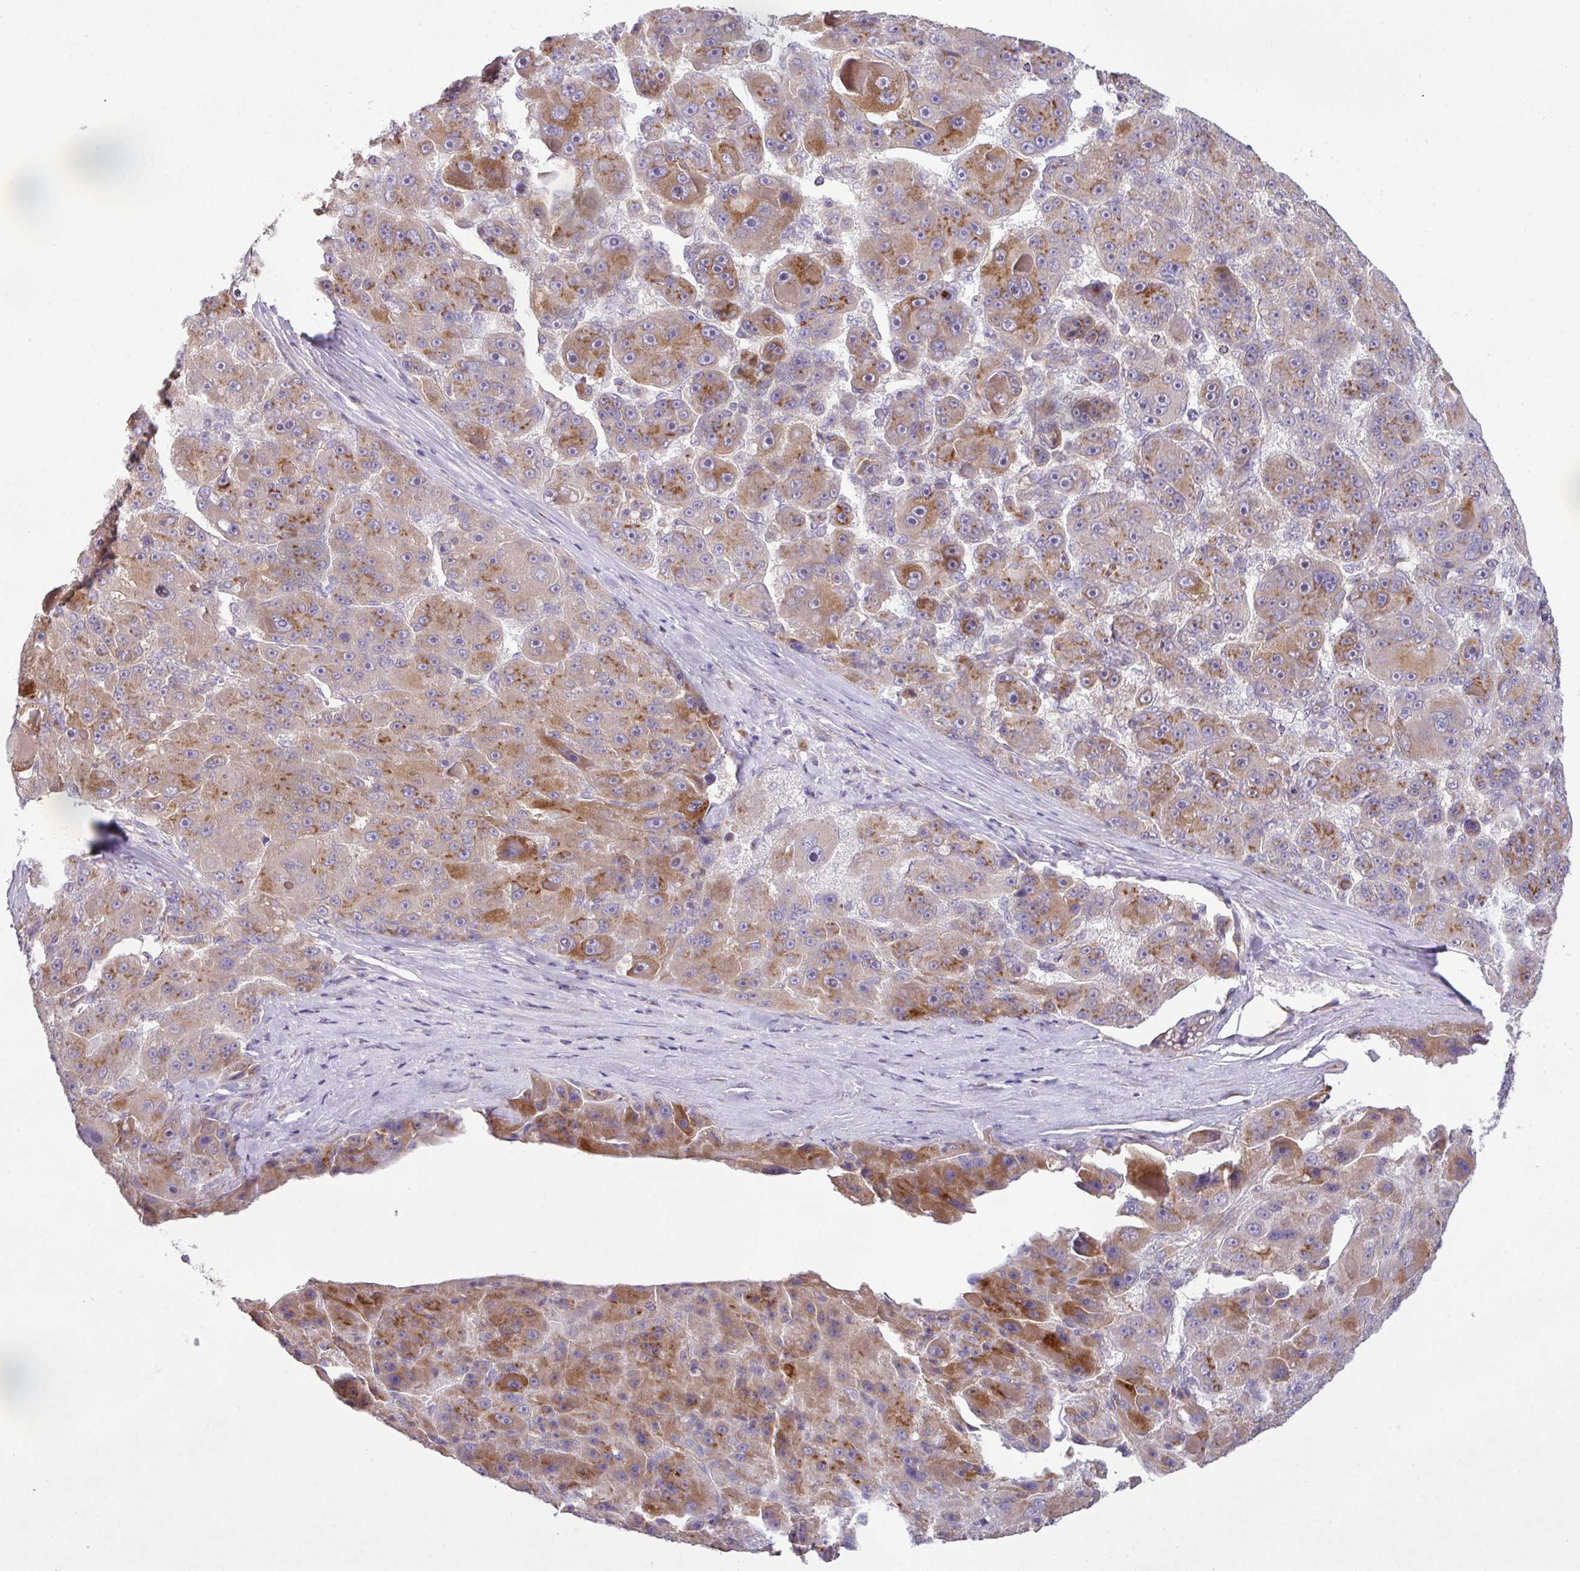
{"staining": {"intensity": "moderate", "quantity": ">75%", "location": "cytoplasmic/membranous"}, "tissue": "liver cancer", "cell_type": "Tumor cells", "image_type": "cancer", "snomed": [{"axis": "morphology", "description": "Carcinoma, Hepatocellular, NOS"}, {"axis": "topography", "description": "Liver"}], "caption": "IHC (DAB (3,3'-diaminobenzidine)) staining of human liver hepatocellular carcinoma demonstrates moderate cytoplasmic/membranous protein positivity in approximately >75% of tumor cells.", "gene": "VTI1A", "patient": {"sex": "male", "age": 76}}